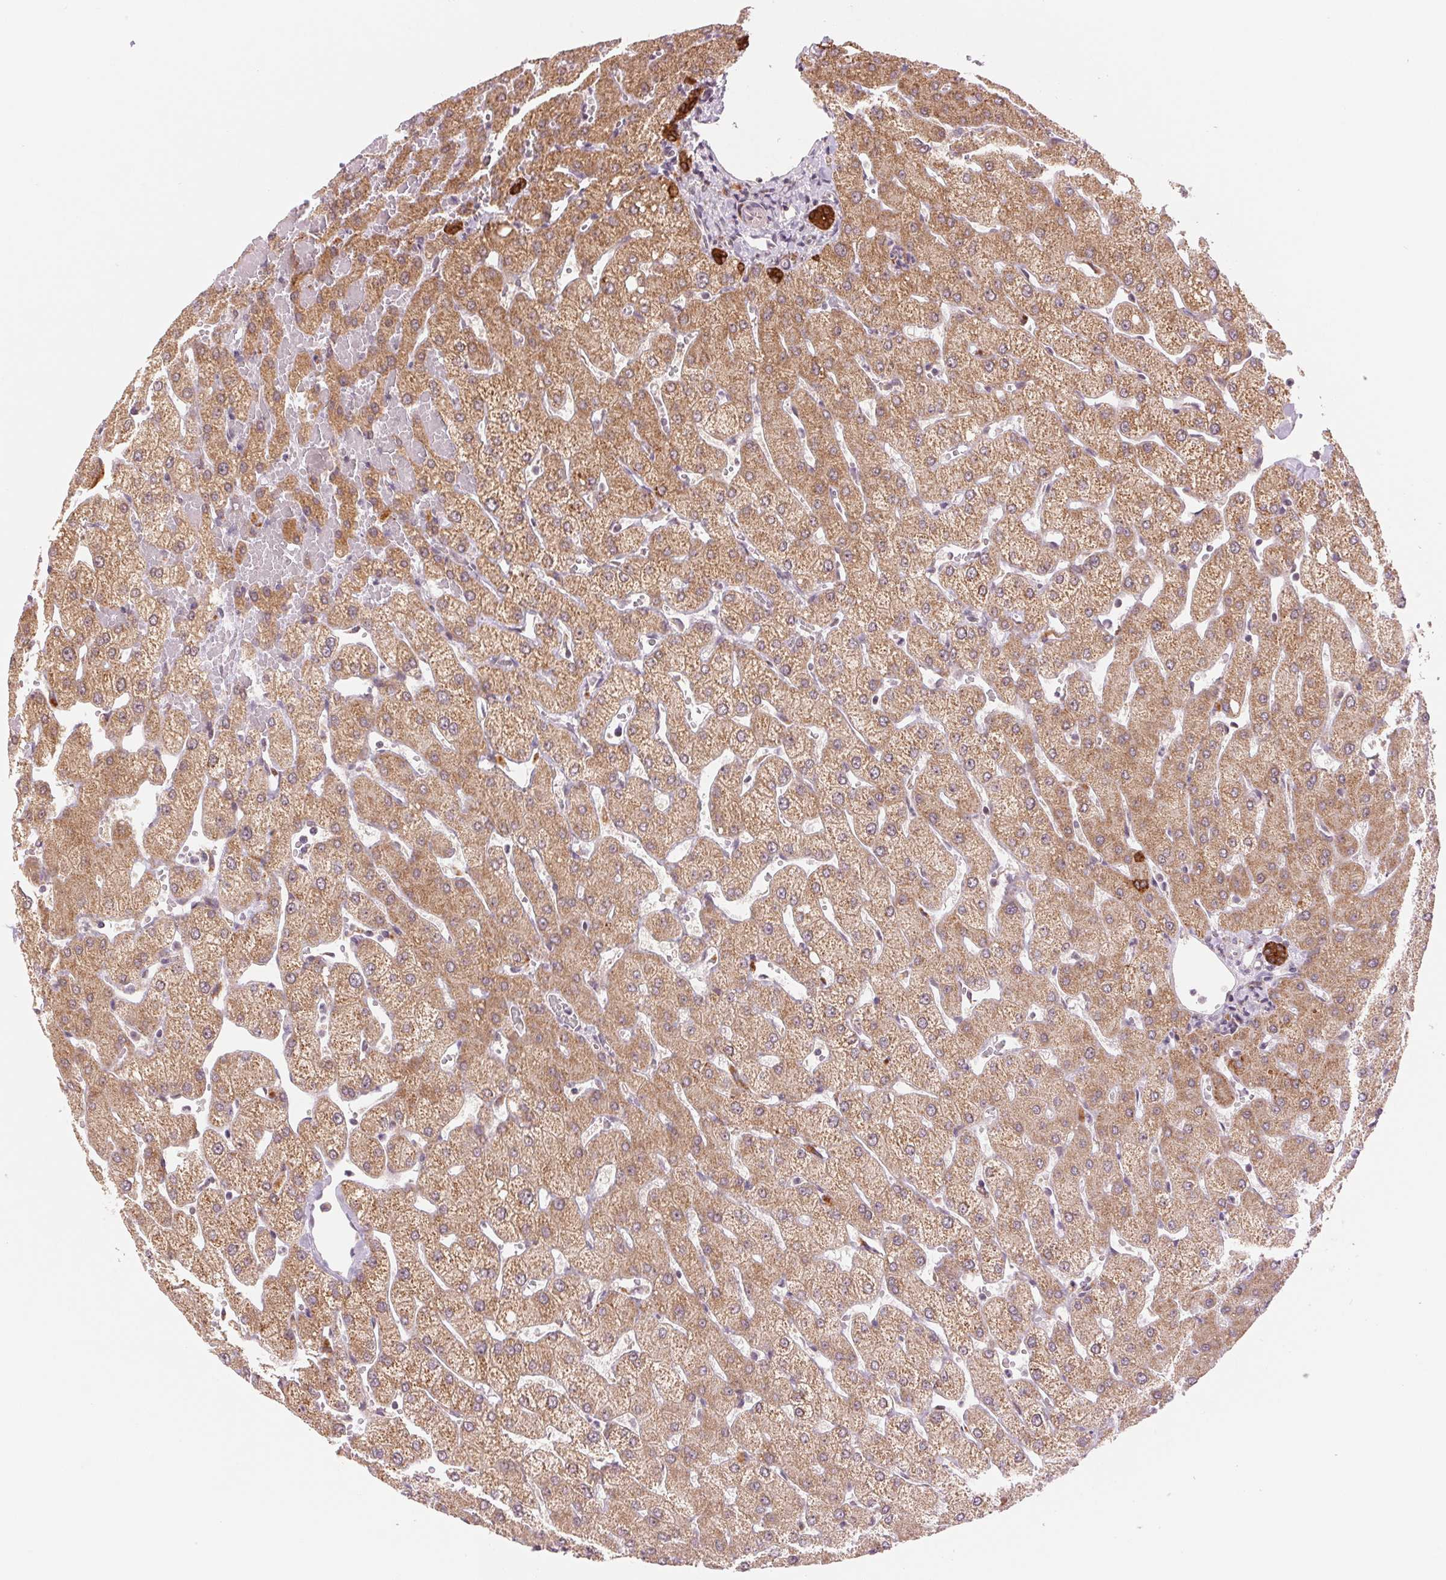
{"staining": {"intensity": "strong", "quantity": ">75%", "location": "cytoplasmic/membranous,nuclear"}, "tissue": "liver", "cell_type": "Cholangiocytes", "image_type": "normal", "snomed": [{"axis": "morphology", "description": "Normal tissue, NOS"}, {"axis": "topography", "description": "Liver"}], "caption": "This image displays normal liver stained with immunohistochemistry to label a protein in brown. The cytoplasmic/membranous,nuclear of cholangiocytes show strong positivity for the protein. Nuclei are counter-stained blue.", "gene": "ARHGAP32", "patient": {"sex": "female", "age": 54}}